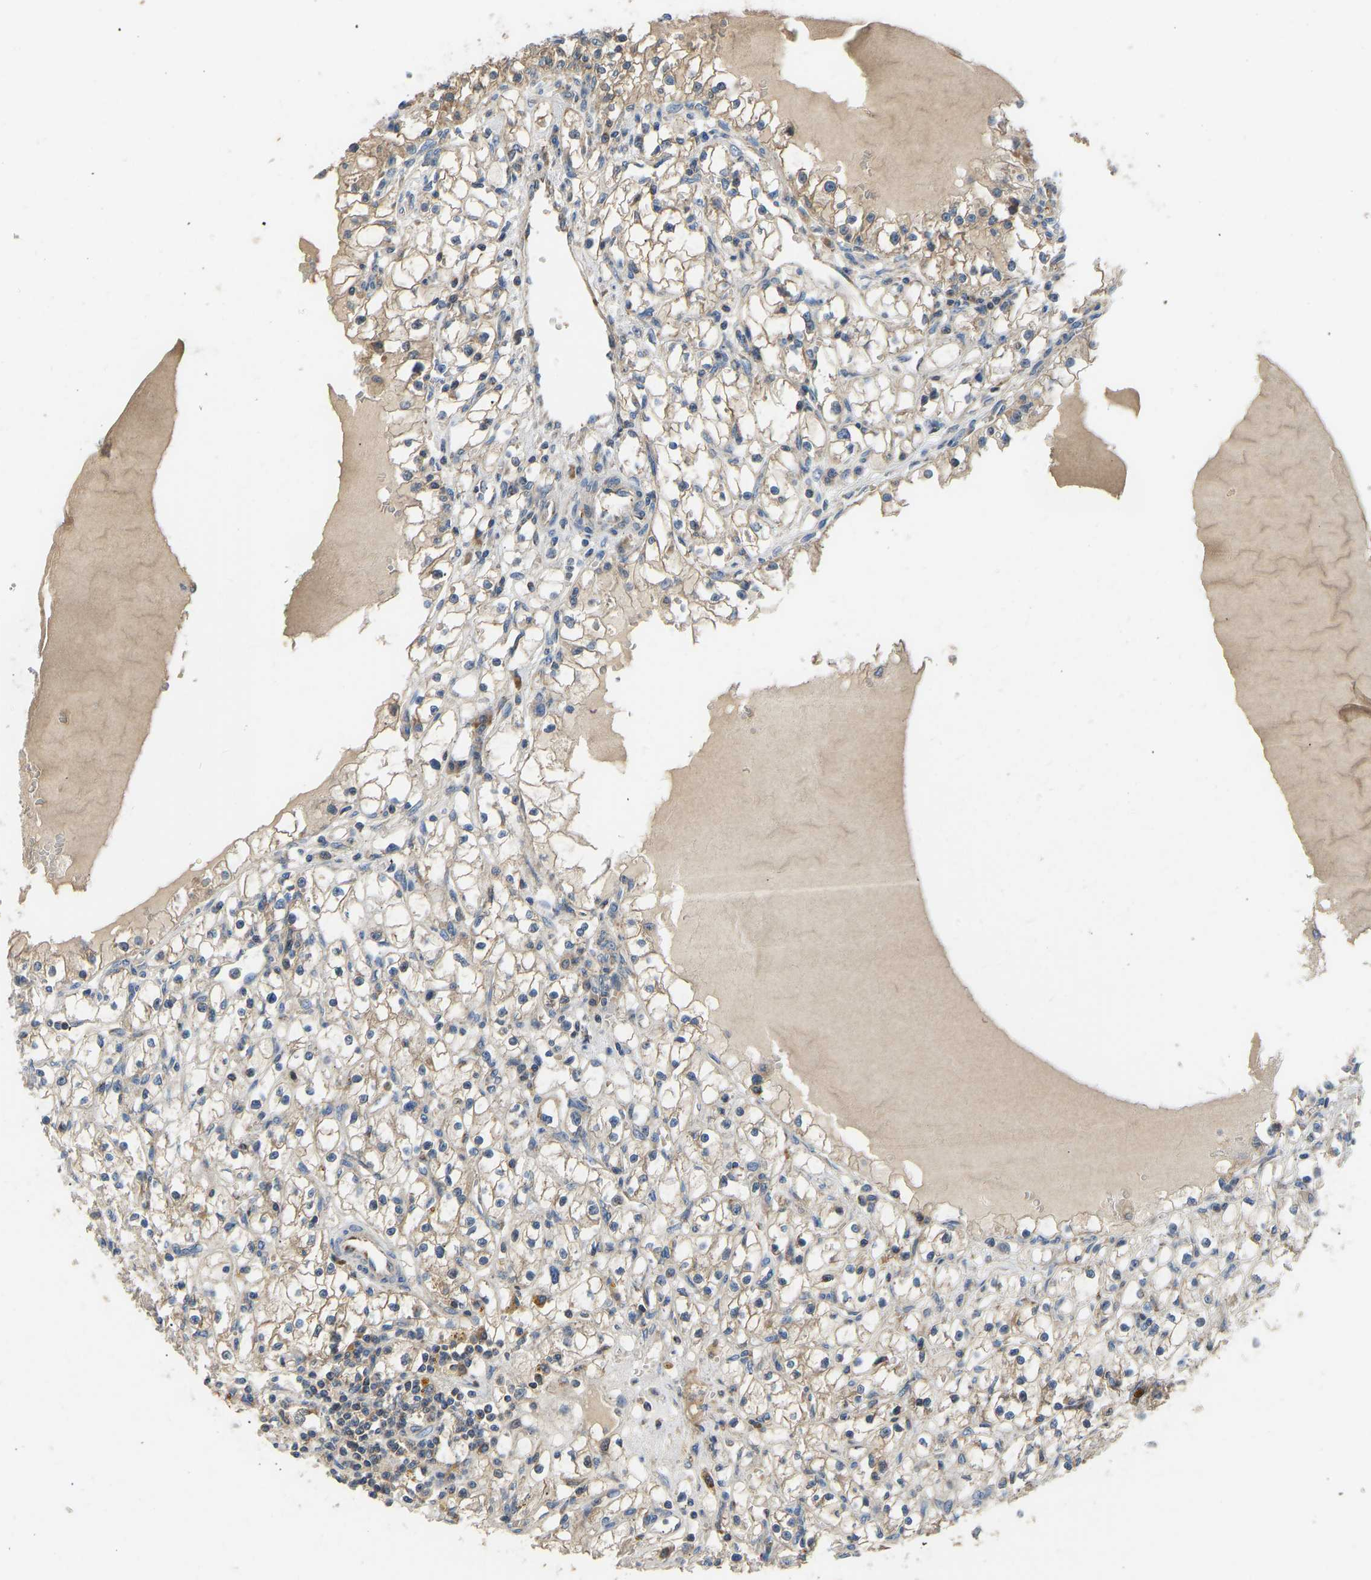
{"staining": {"intensity": "weak", "quantity": ">75%", "location": "cytoplasmic/membranous"}, "tissue": "renal cancer", "cell_type": "Tumor cells", "image_type": "cancer", "snomed": [{"axis": "morphology", "description": "Adenocarcinoma, NOS"}, {"axis": "topography", "description": "Kidney"}], "caption": "This is a micrograph of immunohistochemistry staining of renal cancer, which shows weak expression in the cytoplasmic/membranous of tumor cells.", "gene": "RBP1", "patient": {"sex": "male", "age": 56}}